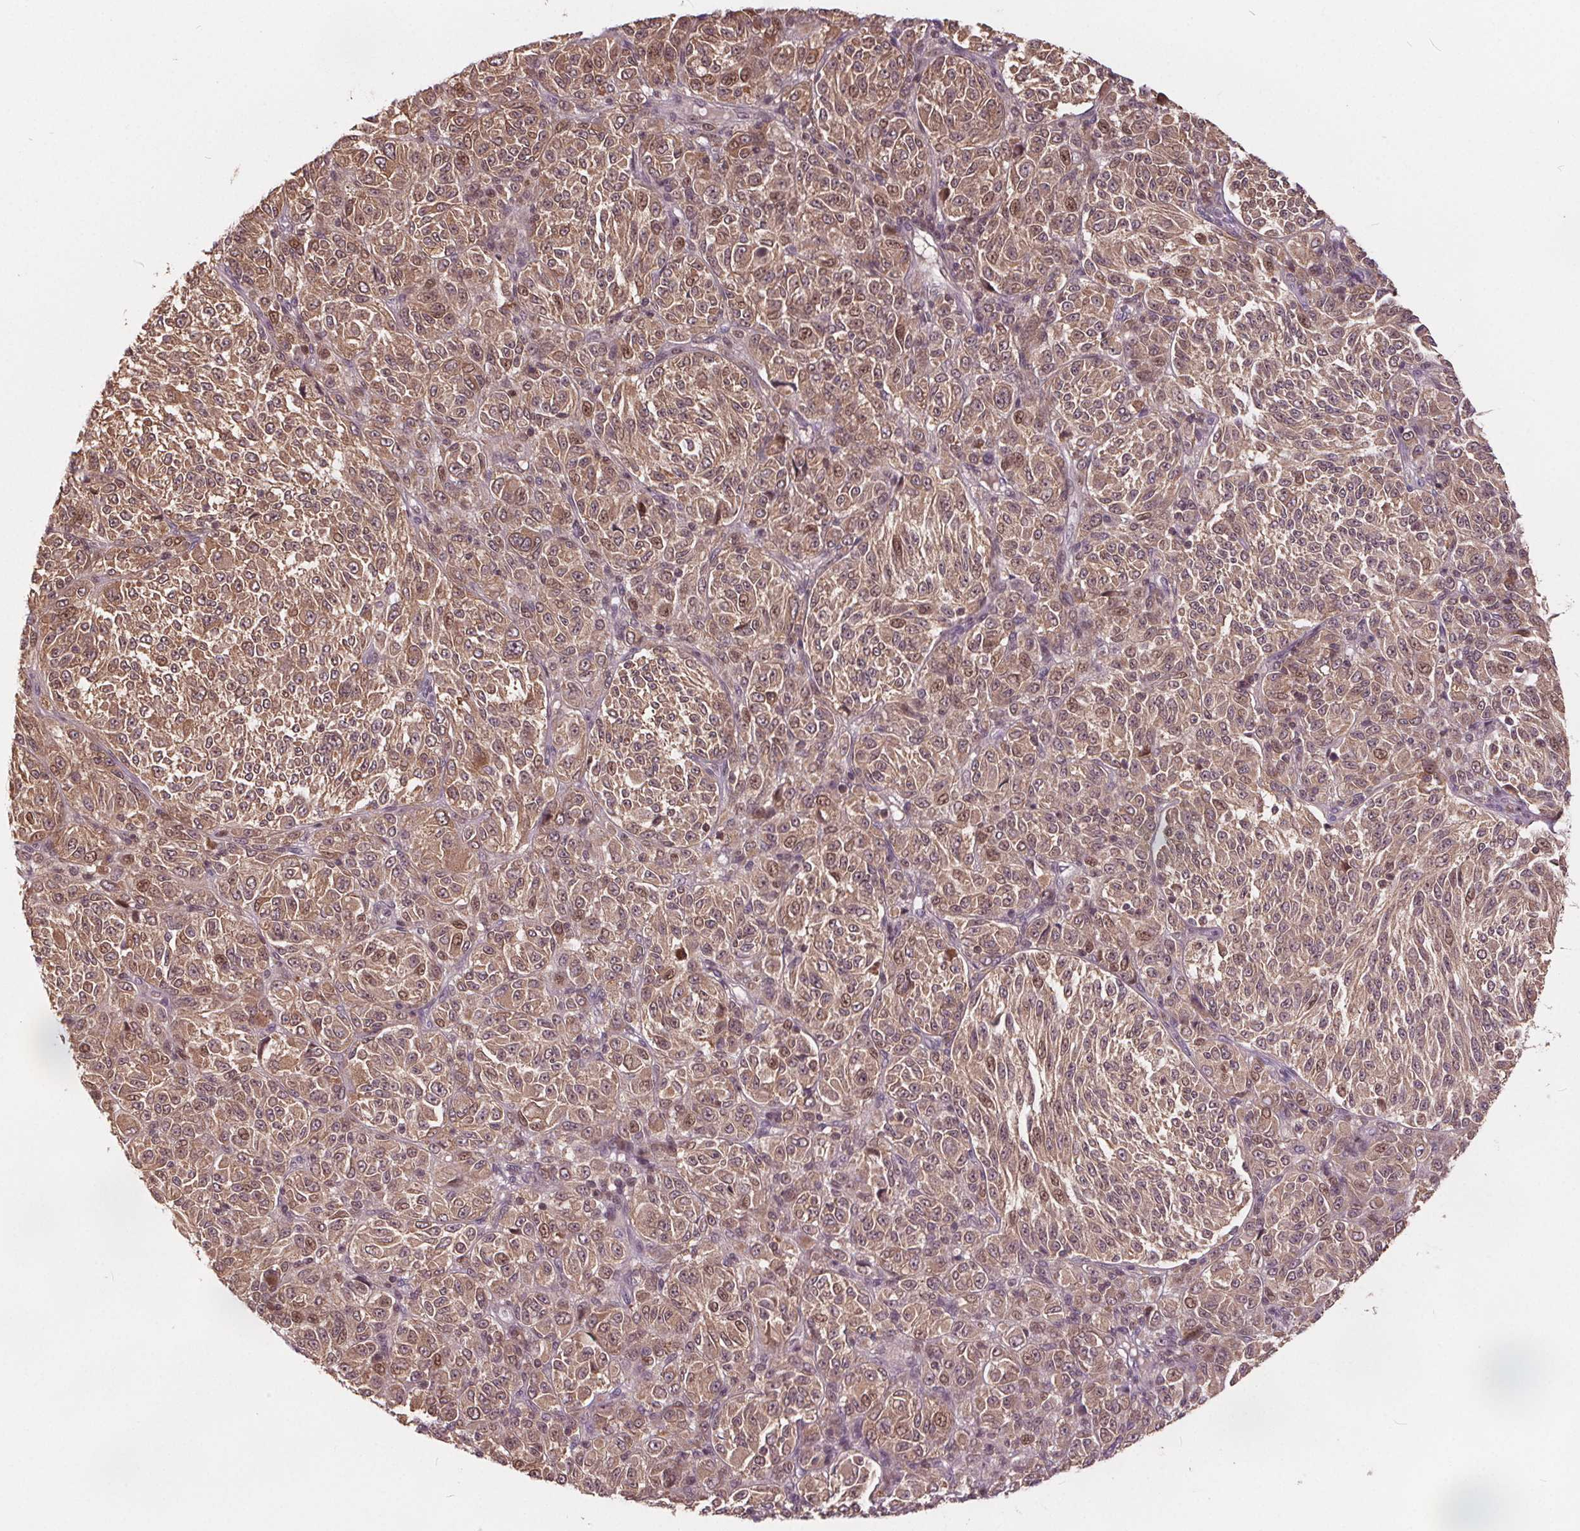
{"staining": {"intensity": "moderate", "quantity": ">75%", "location": "cytoplasmic/membranous,nuclear"}, "tissue": "melanoma", "cell_type": "Tumor cells", "image_type": "cancer", "snomed": [{"axis": "morphology", "description": "Malignant melanoma, Metastatic site"}, {"axis": "topography", "description": "Brain"}], "caption": "IHC histopathology image of neoplastic tissue: melanoma stained using immunohistochemistry shows medium levels of moderate protein expression localized specifically in the cytoplasmic/membranous and nuclear of tumor cells, appearing as a cytoplasmic/membranous and nuclear brown color.", "gene": "HIF1AN", "patient": {"sex": "female", "age": 56}}